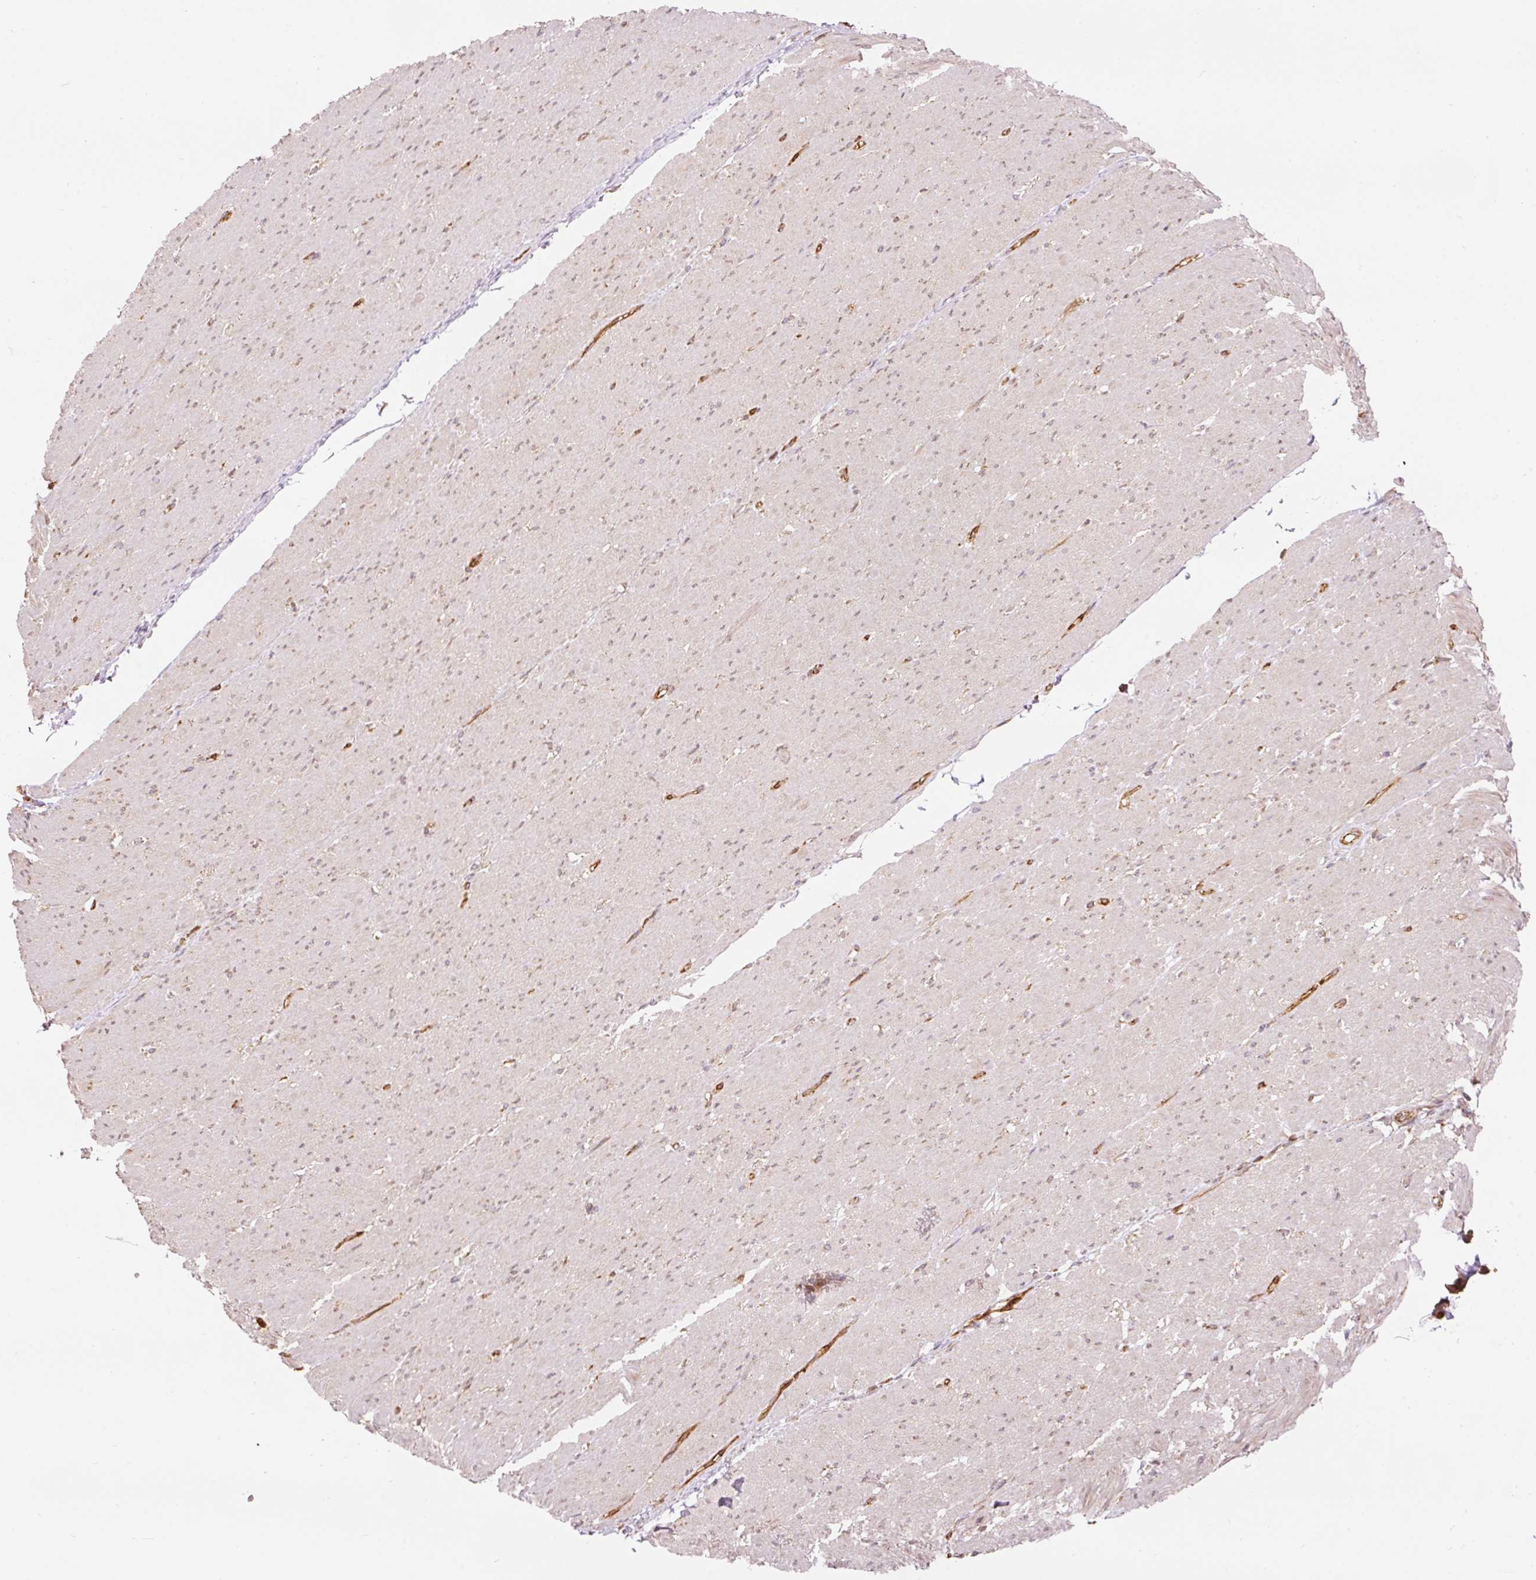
{"staining": {"intensity": "moderate", "quantity": "25%-75%", "location": "cytoplasmic/membranous"}, "tissue": "smooth muscle", "cell_type": "Smooth muscle cells", "image_type": "normal", "snomed": [{"axis": "morphology", "description": "Normal tissue, NOS"}, {"axis": "topography", "description": "Smooth muscle"}, {"axis": "topography", "description": "Rectum"}], "caption": "Moderate cytoplasmic/membranous staining for a protein is identified in about 25%-75% of smooth muscle cells of unremarkable smooth muscle using IHC.", "gene": "ADCY4", "patient": {"sex": "male", "age": 53}}